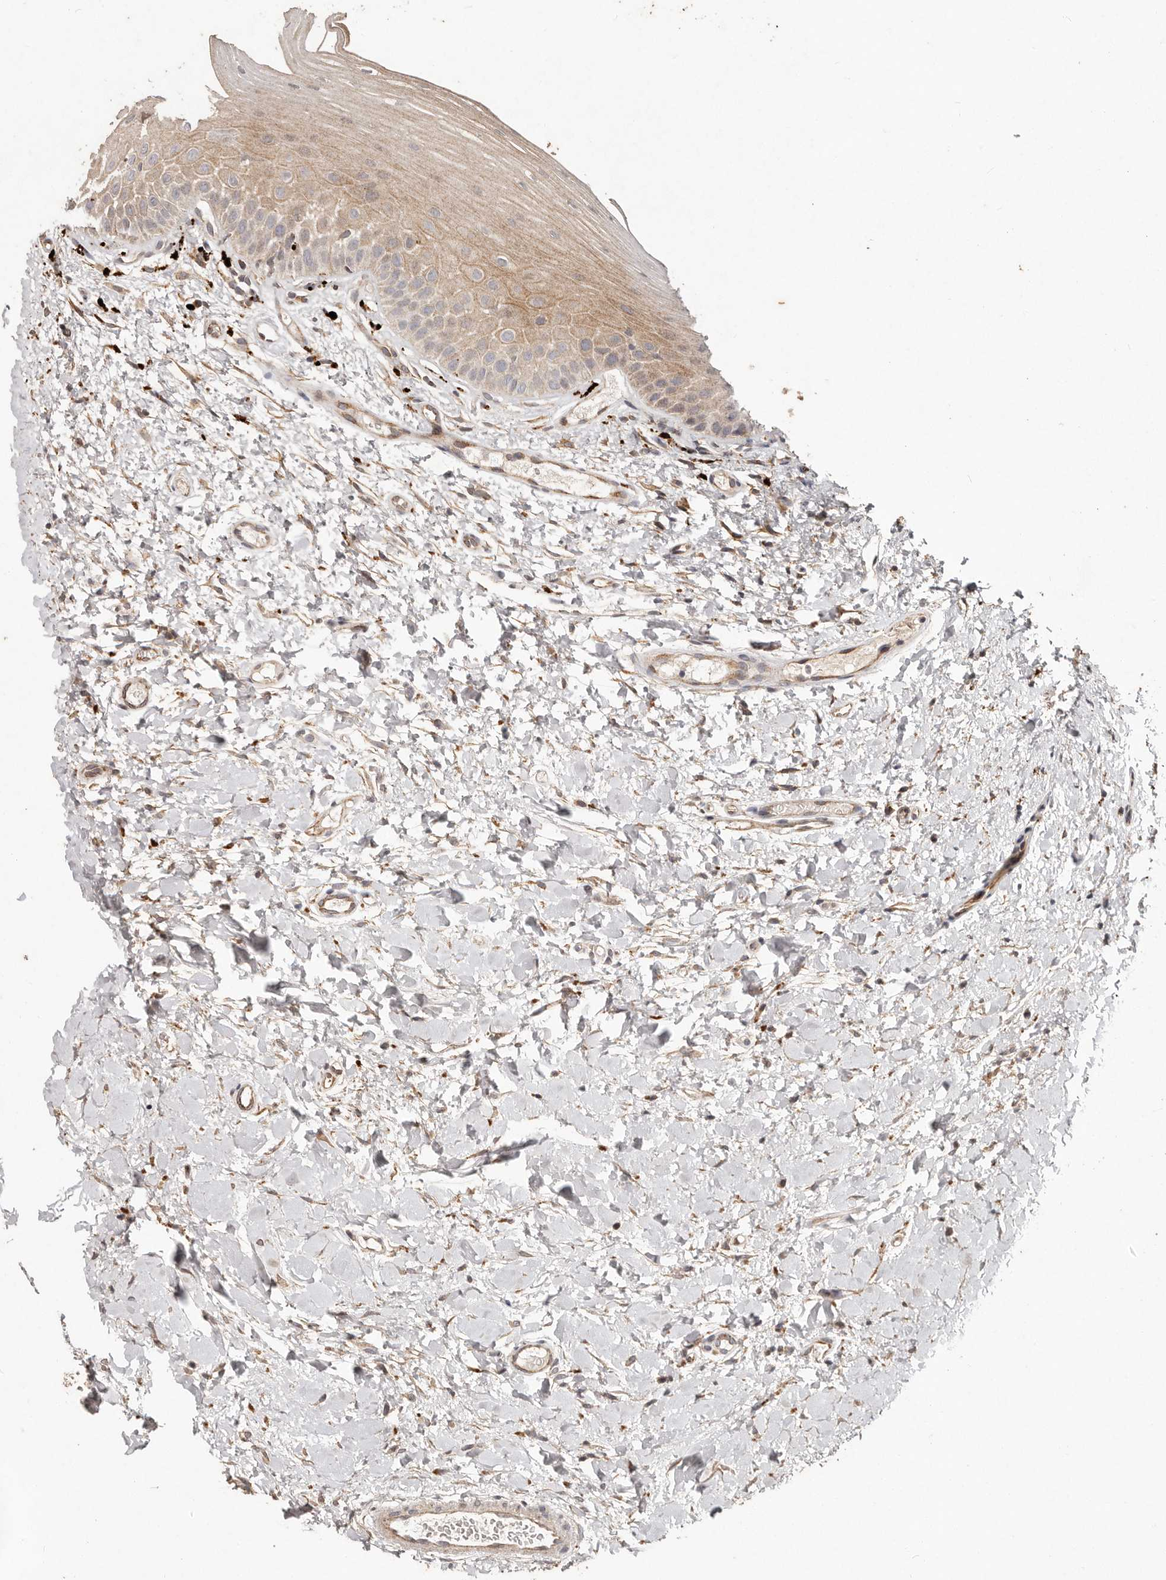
{"staining": {"intensity": "weak", "quantity": ">75%", "location": "cytoplasmic/membranous"}, "tissue": "oral mucosa", "cell_type": "Squamous epithelial cells", "image_type": "normal", "snomed": [{"axis": "morphology", "description": "Normal tissue, NOS"}, {"axis": "topography", "description": "Oral tissue"}], "caption": "Protein expression analysis of normal oral mucosa reveals weak cytoplasmic/membranous expression in approximately >75% of squamous epithelial cells.", "gene": "PLOD2", "patient": {"sex": "female", "age": 56}}